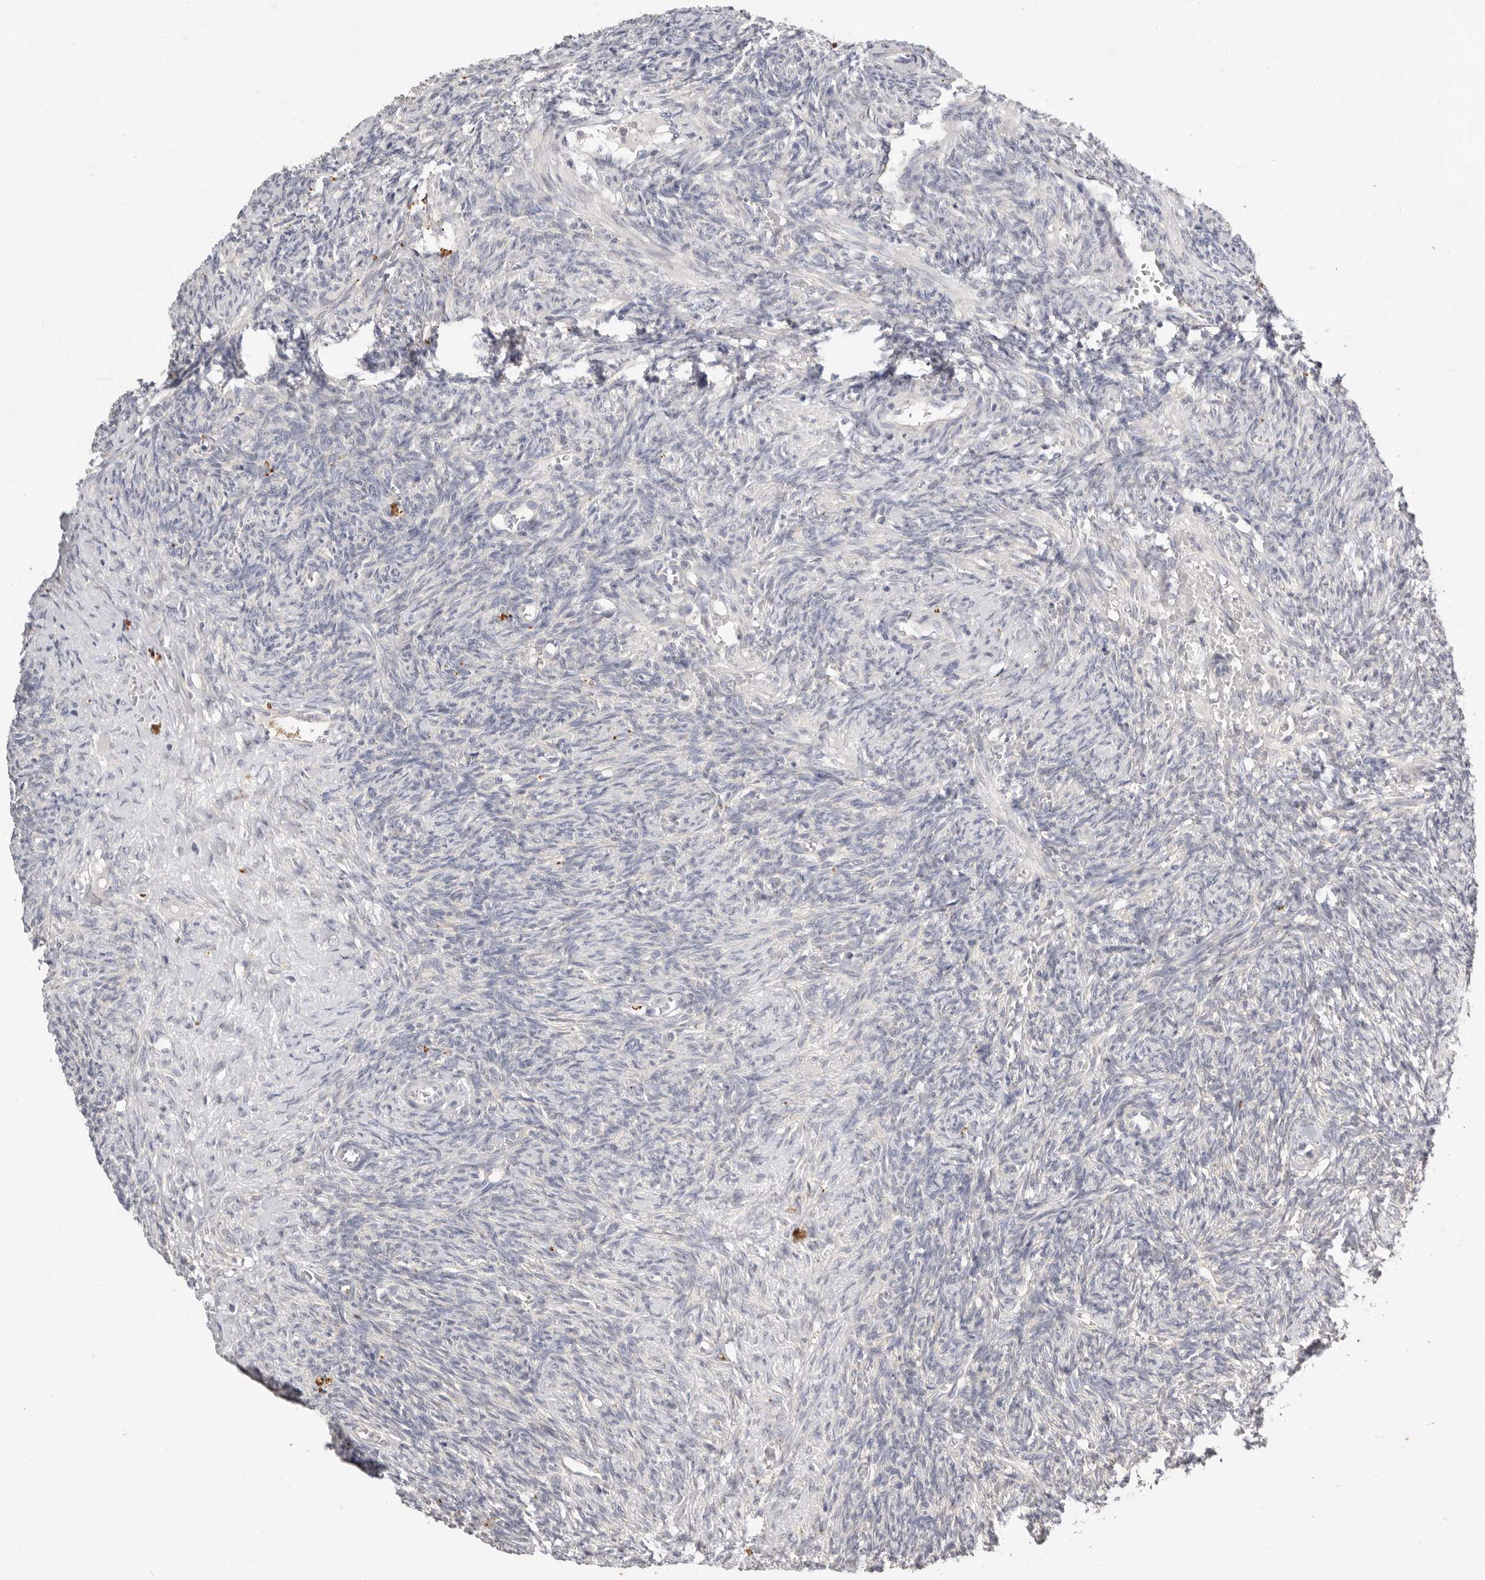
{"staining": {"intensity": "negative", "quantity": "none", "location": "none"}, "tissue": "ovary", "cell_type": "Ovarian stroma cells", "image_type": "normal", "snomed": [{"axis": "morphology", "description": "Normal tissue, NOS"}, {"axis": "topography", "description": "Ovary"}], "caption": "An image of human ovary is negative for staining in ovarian stroma cells. (Stains: DAB IHC with hematoxylin counter stain, Microscopy: brightfield microscopy at high magnification).", "gene": "WDR77", "patient": {"sex": "female", "age": 41}}